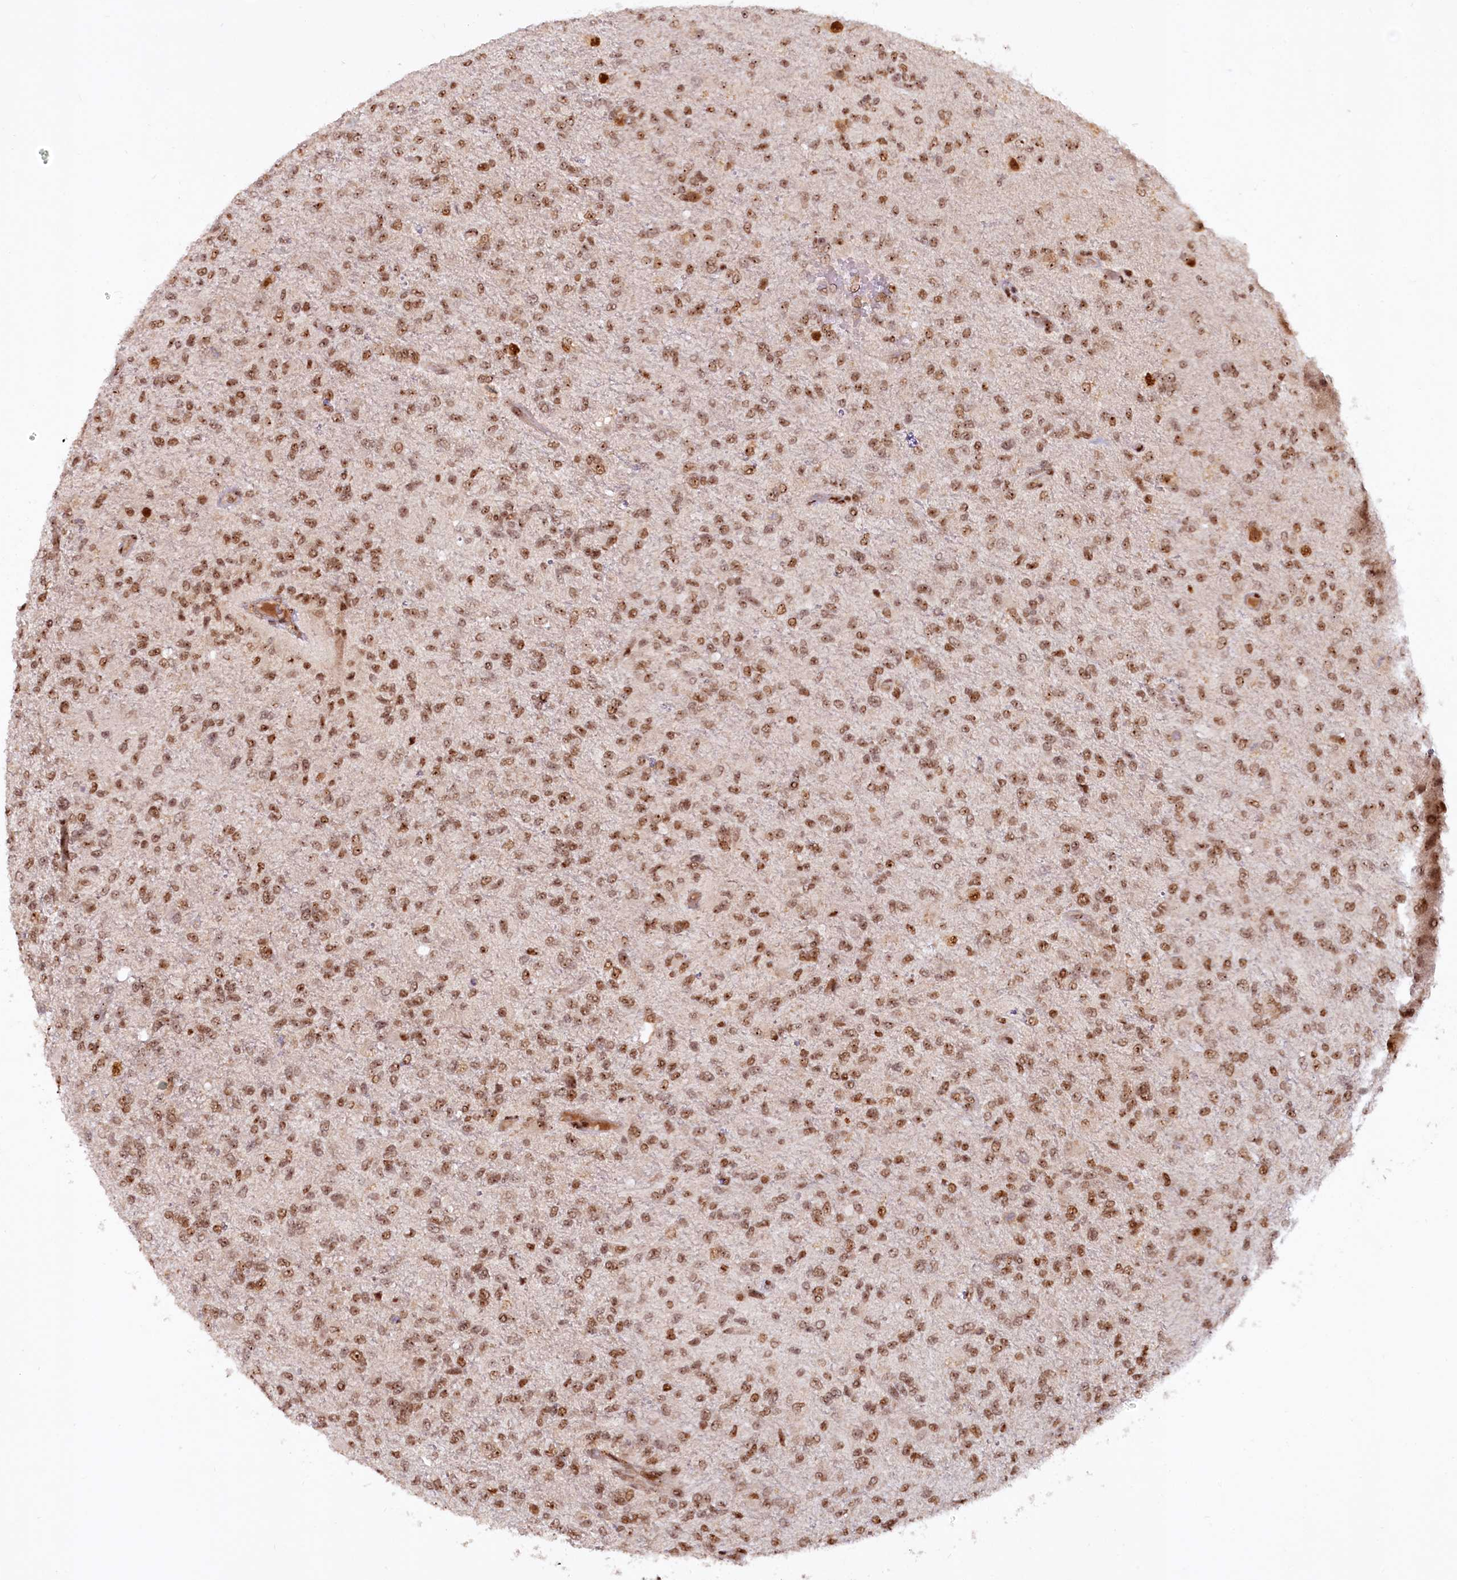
{"staining": {"intensity": "moderate", "quantity": ">75%", "location": "nuclear"}, "tissue": "glioma", "cell_type": "Tumor cells", "image_type": "cancer", "snomed": [{"axis": "morphology", "description": "Glioma, malignant, High grade"}, {"axis": "topography", "description": "Brain"}], "caption": "Human malignant high-grade glioma stained with a protein marker displays moderate staining in tumor cells.", "gene": "TCOF1", "patient": {"sex": "female", "age": 74}}